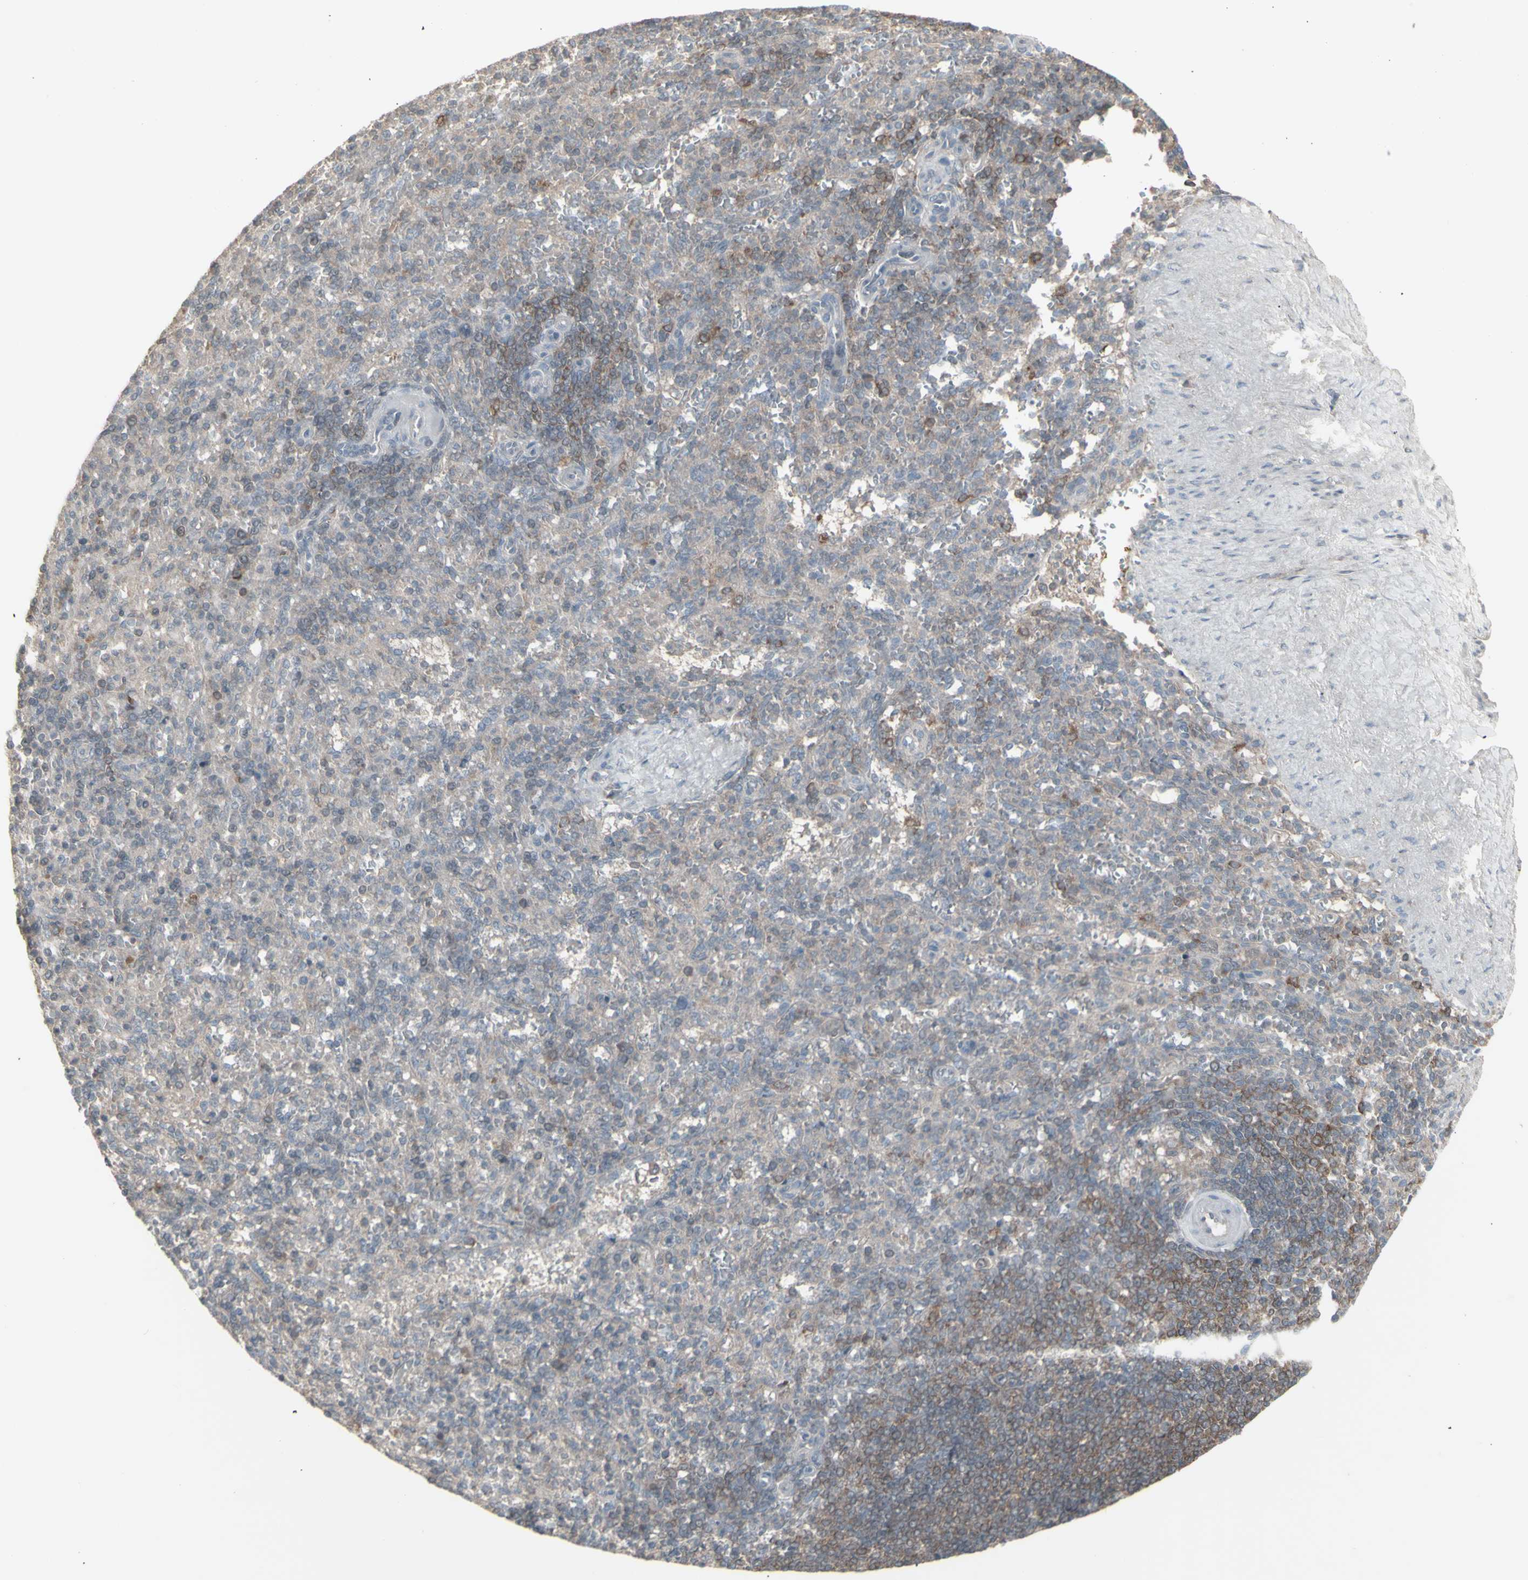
{"staining": {"intensity": "weak", "quantity": "25%-75%", "location": "cytoplasmic/membranous"}, "tissue": "spleen", "cell_type": "Cells in red pulp", "image_type": "normal", "snomed": [{"axis": "morphology", "description": "Normal tissue, NOS"}, {"axis": "topography", "description": "Spleen"}], "caption": "About 25%-75% of cells in red pulp in benign human spleen demonstrate weak cytoplasmic/membranous protein positivity as visualized by brown immunohistochemical staining.", "gene": "CSK", "patient": {"sex": "female", "age": 74}}